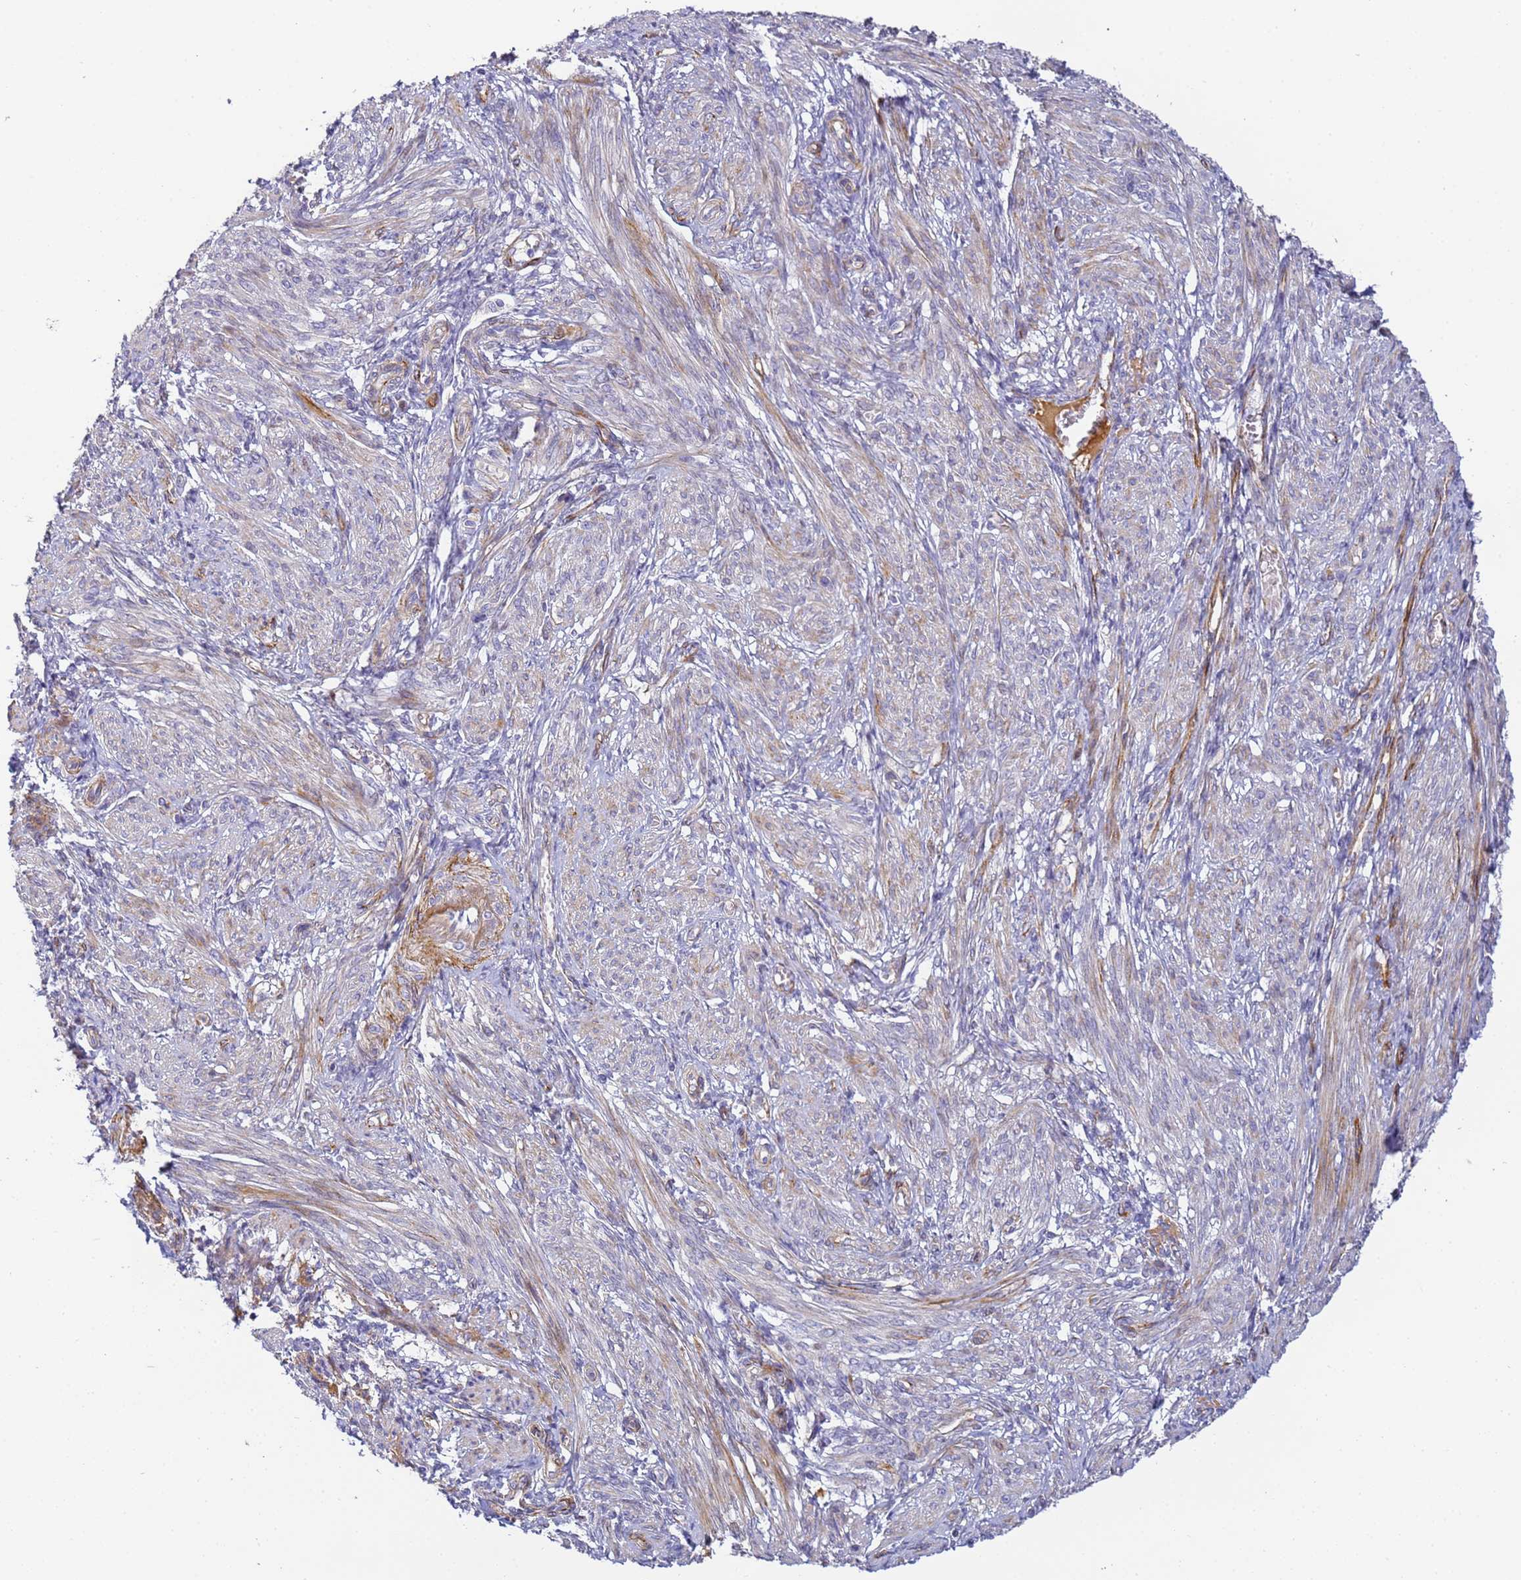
{"staining": {"intensity": "moderate", "quantity": "25%-75%", "location": "cytoplasmic/membranous"}, "tissue": "smooth muscle", "cell_type": "Smooth muscle cells", "image_type": "normal", "snomed": [{"axis": "morphology", "description": "Normal tissue, NOS"}, {"axis": "topography", "description": "Smooth muscle"}], "caption": "Smooth muscle stained for a protein (brown) displays moderate cytoplasmic/membranous positive staining in about 25%-75% of smooth muscle cells.", "gene": "CFHR1", "patient": {"sex": "female", "age": 39}}